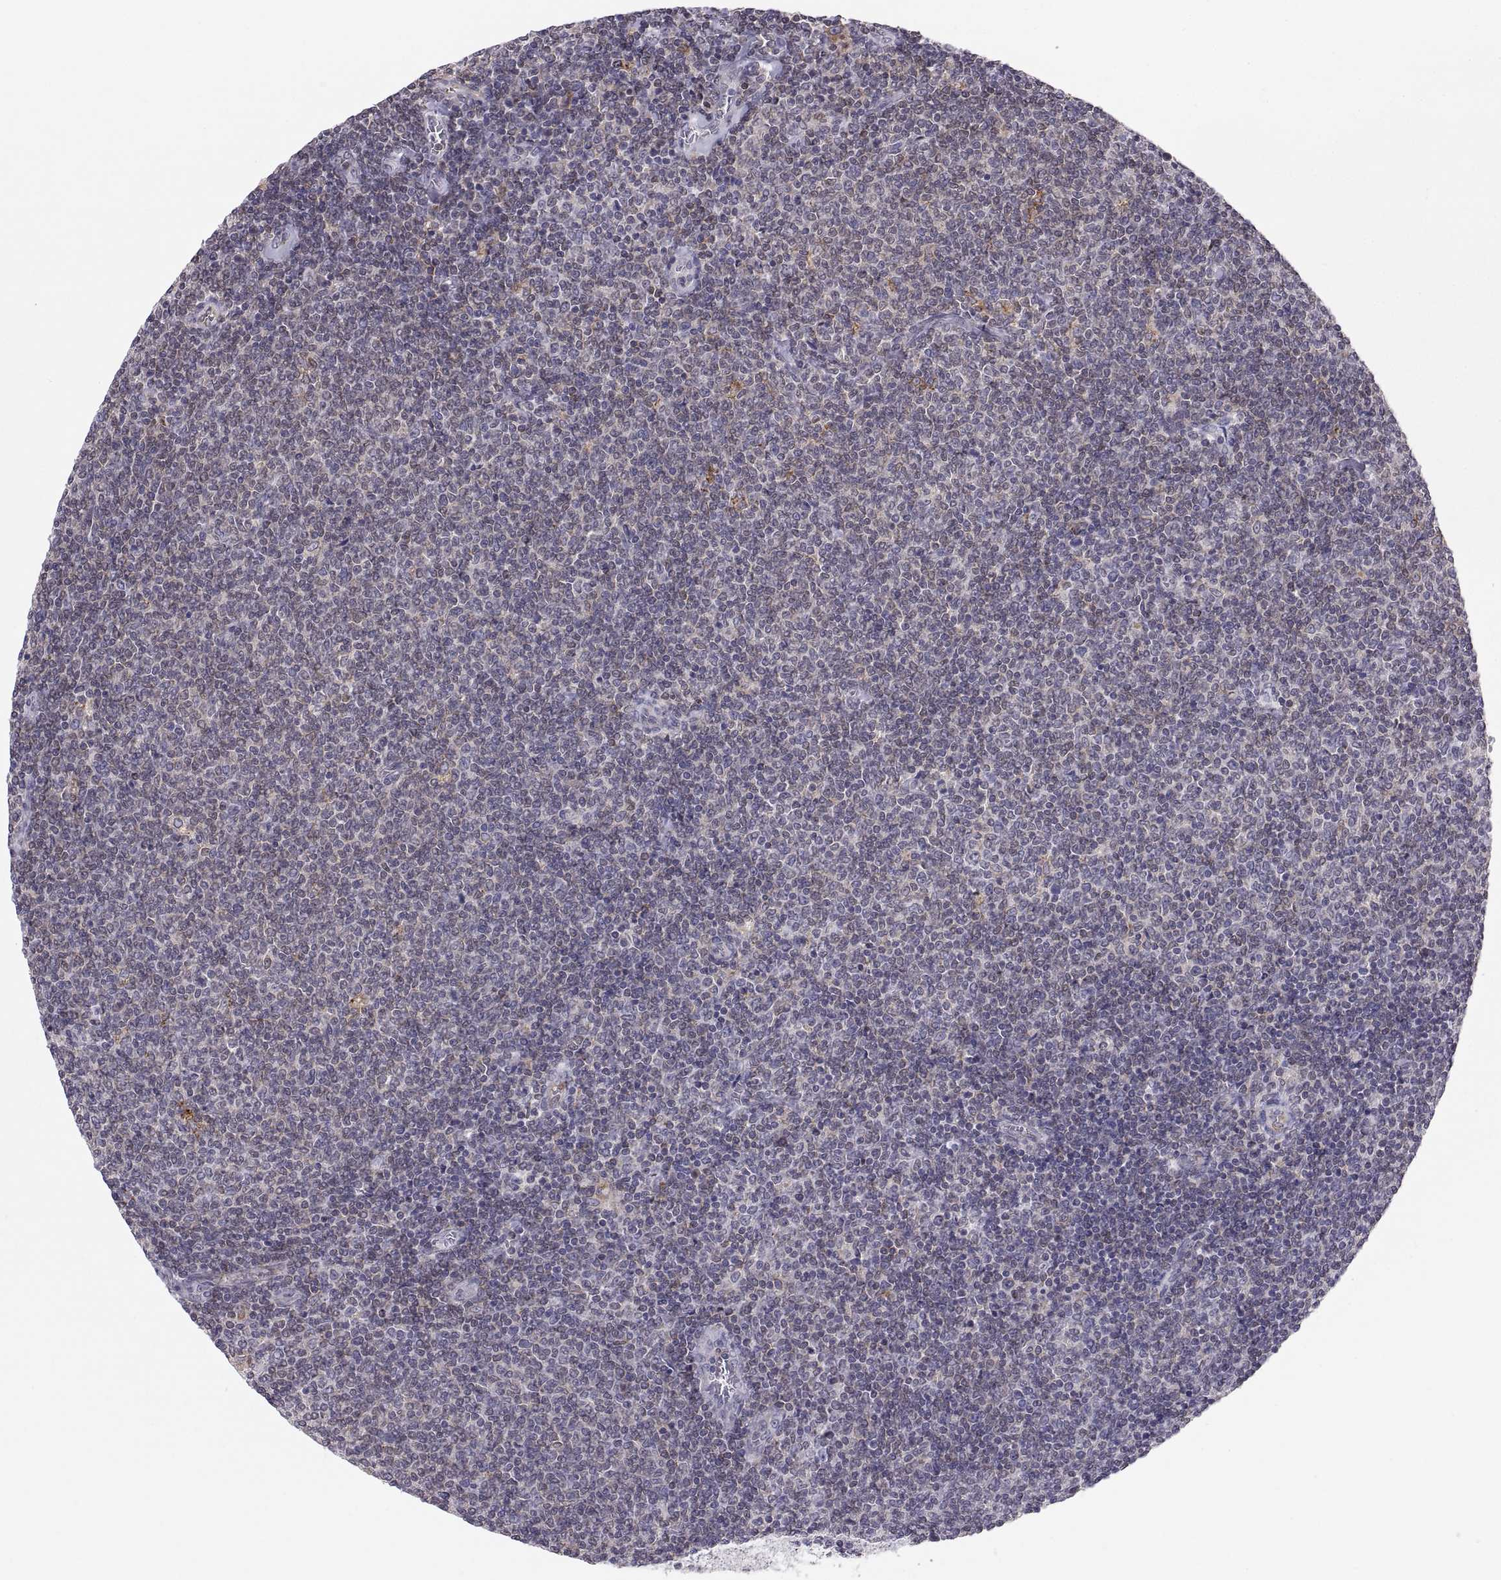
{"staining": {"intensity": "negative", "quantity": "none", "location": "none"}, "tissue": "lymphoma", "cell_type": "Tumor cells", "image_type": "cancer", "snomed": [{"axis": "morphology", "description": "Malignant lymphoma, non-Hodgkin's type, Low grade"}, {"axis": "topography", "description": "Lymph node"}], "caption": "DAB (3,3'-diaminobenzidine) immunohistochemical staining of low-grade malignant lymphoma, non-Hodgkin's type displays no significant expression in tumor cells.", "gene": "ERO1A", "patient": {"sex": "male", "age": 52}}